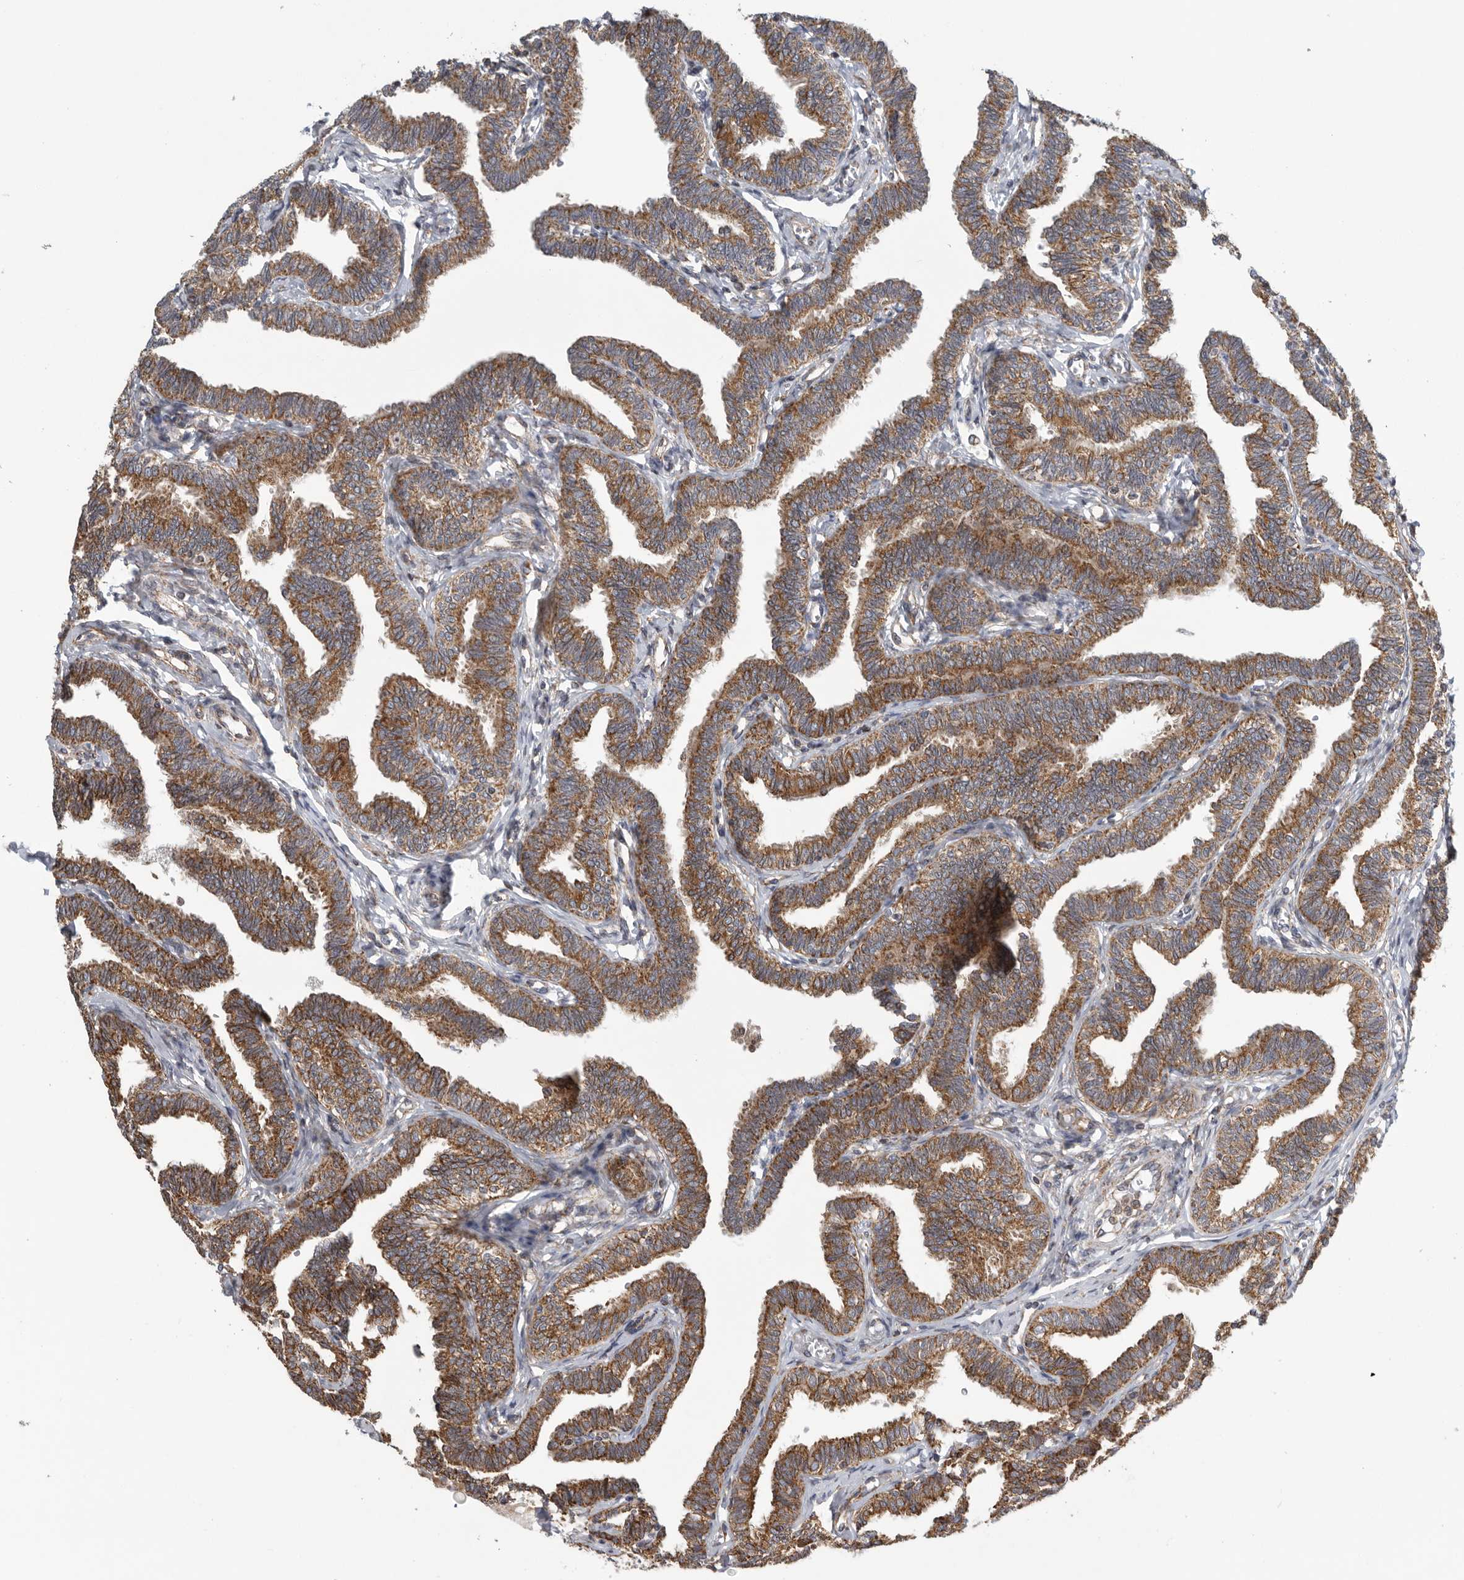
{"staining": {"intensity": "strong", "quantity": ">75%", "location": "cytoplasmic/membranous"}, "tissue": "fallopian tube", "cell_type": "Glandular cells", "image_type": "normal", "snomed": [{"axis": "morphology", "description": "Normal tissue, NOS"}, {"axis": "topography", "description": "Fallopian tube"}, {"axis": "topography", "description": "Ovary"}], "caption": "IHC staining of benign fallopian tube, which shows high levels of strong cytoplasmic/membranous expression in approximately >75% of glandular cells indicating strong cytoplasmic/membranous protein staining. The staining was performed using DAB (3,3'-diaminobenzidine) (brown) for protein detection and nuclei were counterstained in hematoxylin (blue).", "gene": "FKBP8", "patient": {"sex": "female", "age": 23}}